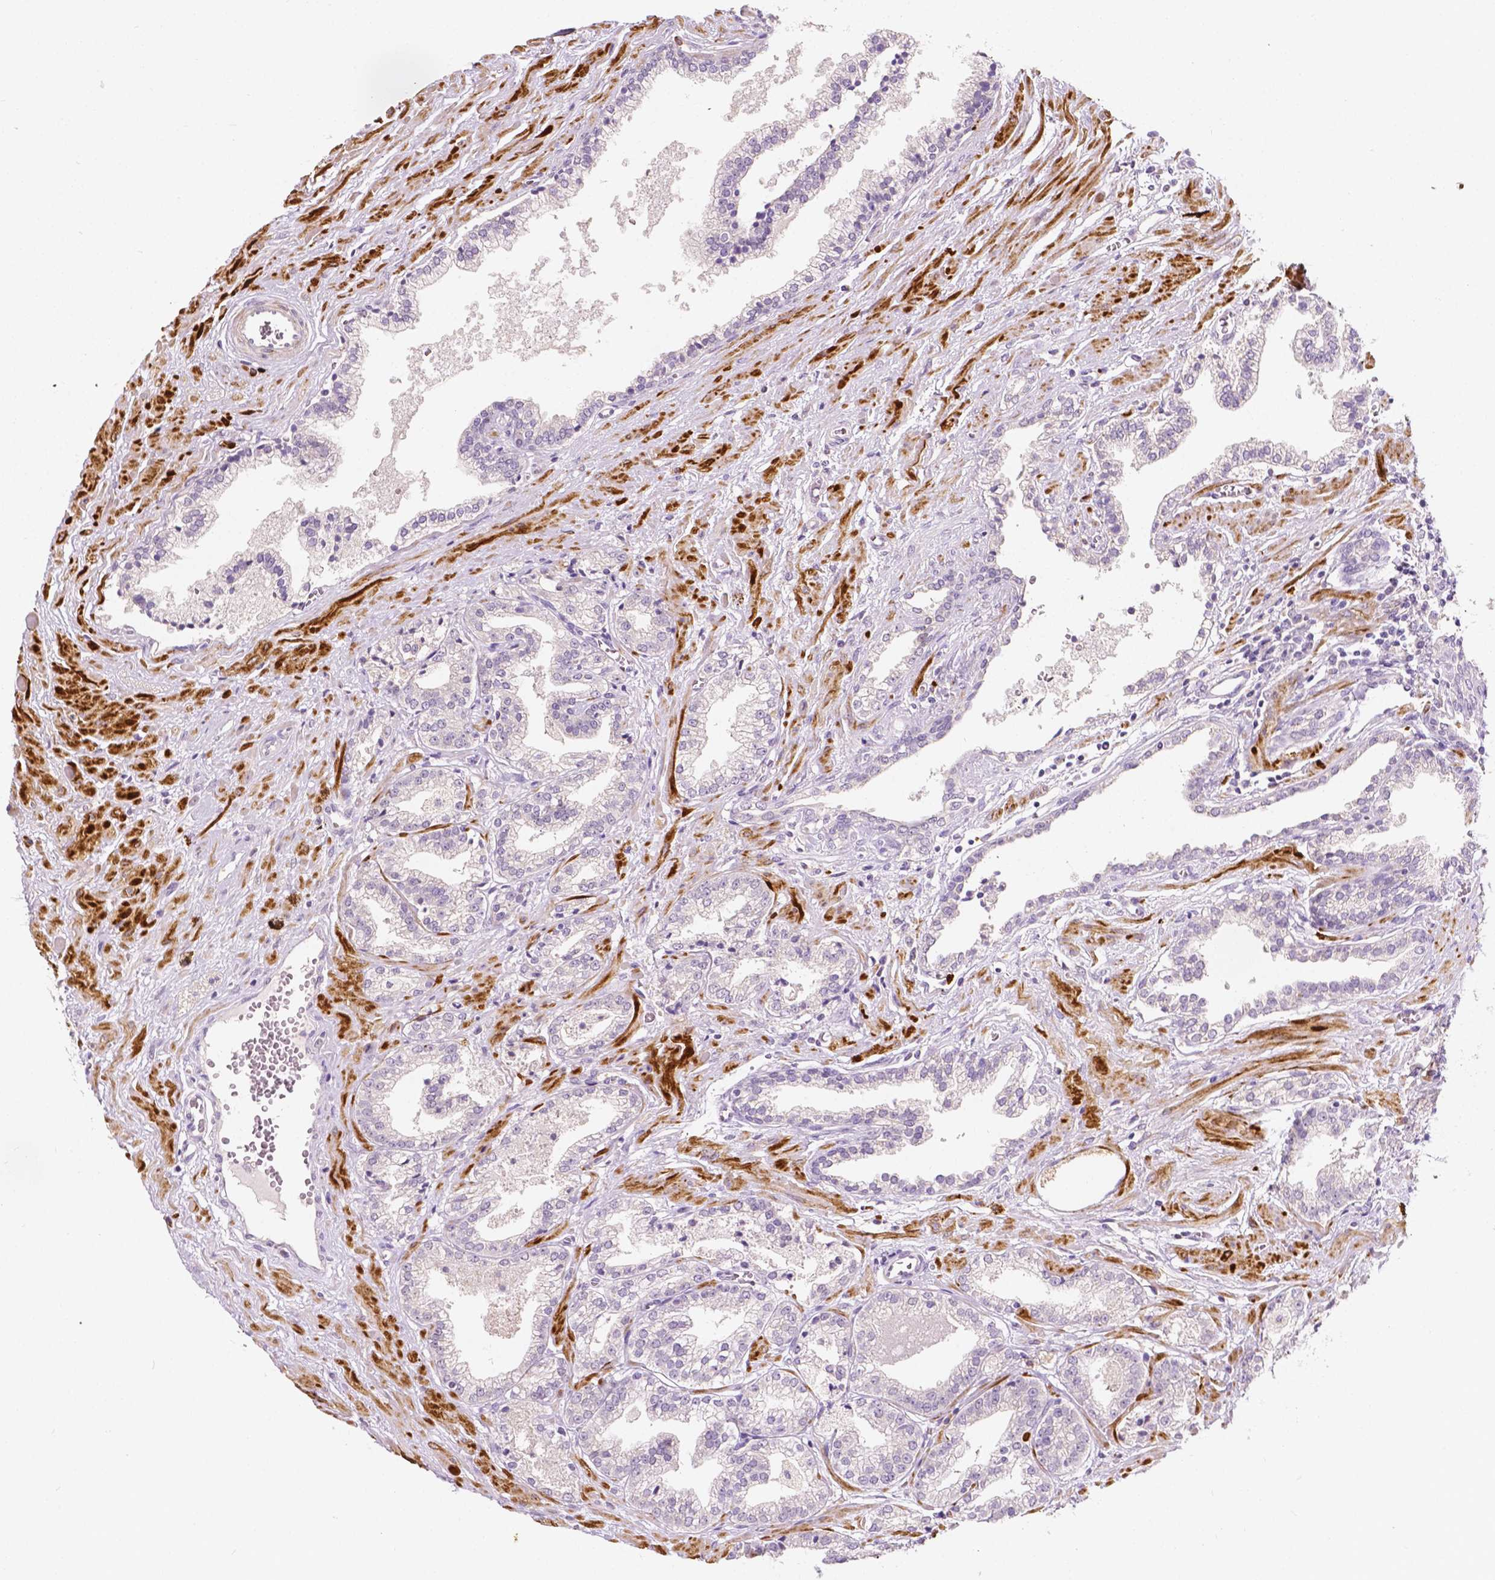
{"staining": {"intensity": "negative", "quantity": "none", "location": "none"}, "tissue": "prostate cancer", "cell_type": "Tumor cells", "image_type": "cancer", "snomed": [{"axis": "morphology", "description": "Adenocarcinoma, Low grade"}, {"axis": "topography", "description": "Prostate"}], "caption": "The micrograph displays no staining of tumor cells in prostate adenocarcinoma (low-grade).", "gene": "SIRT2", "patient": {"sex": "male", "age": 60}}